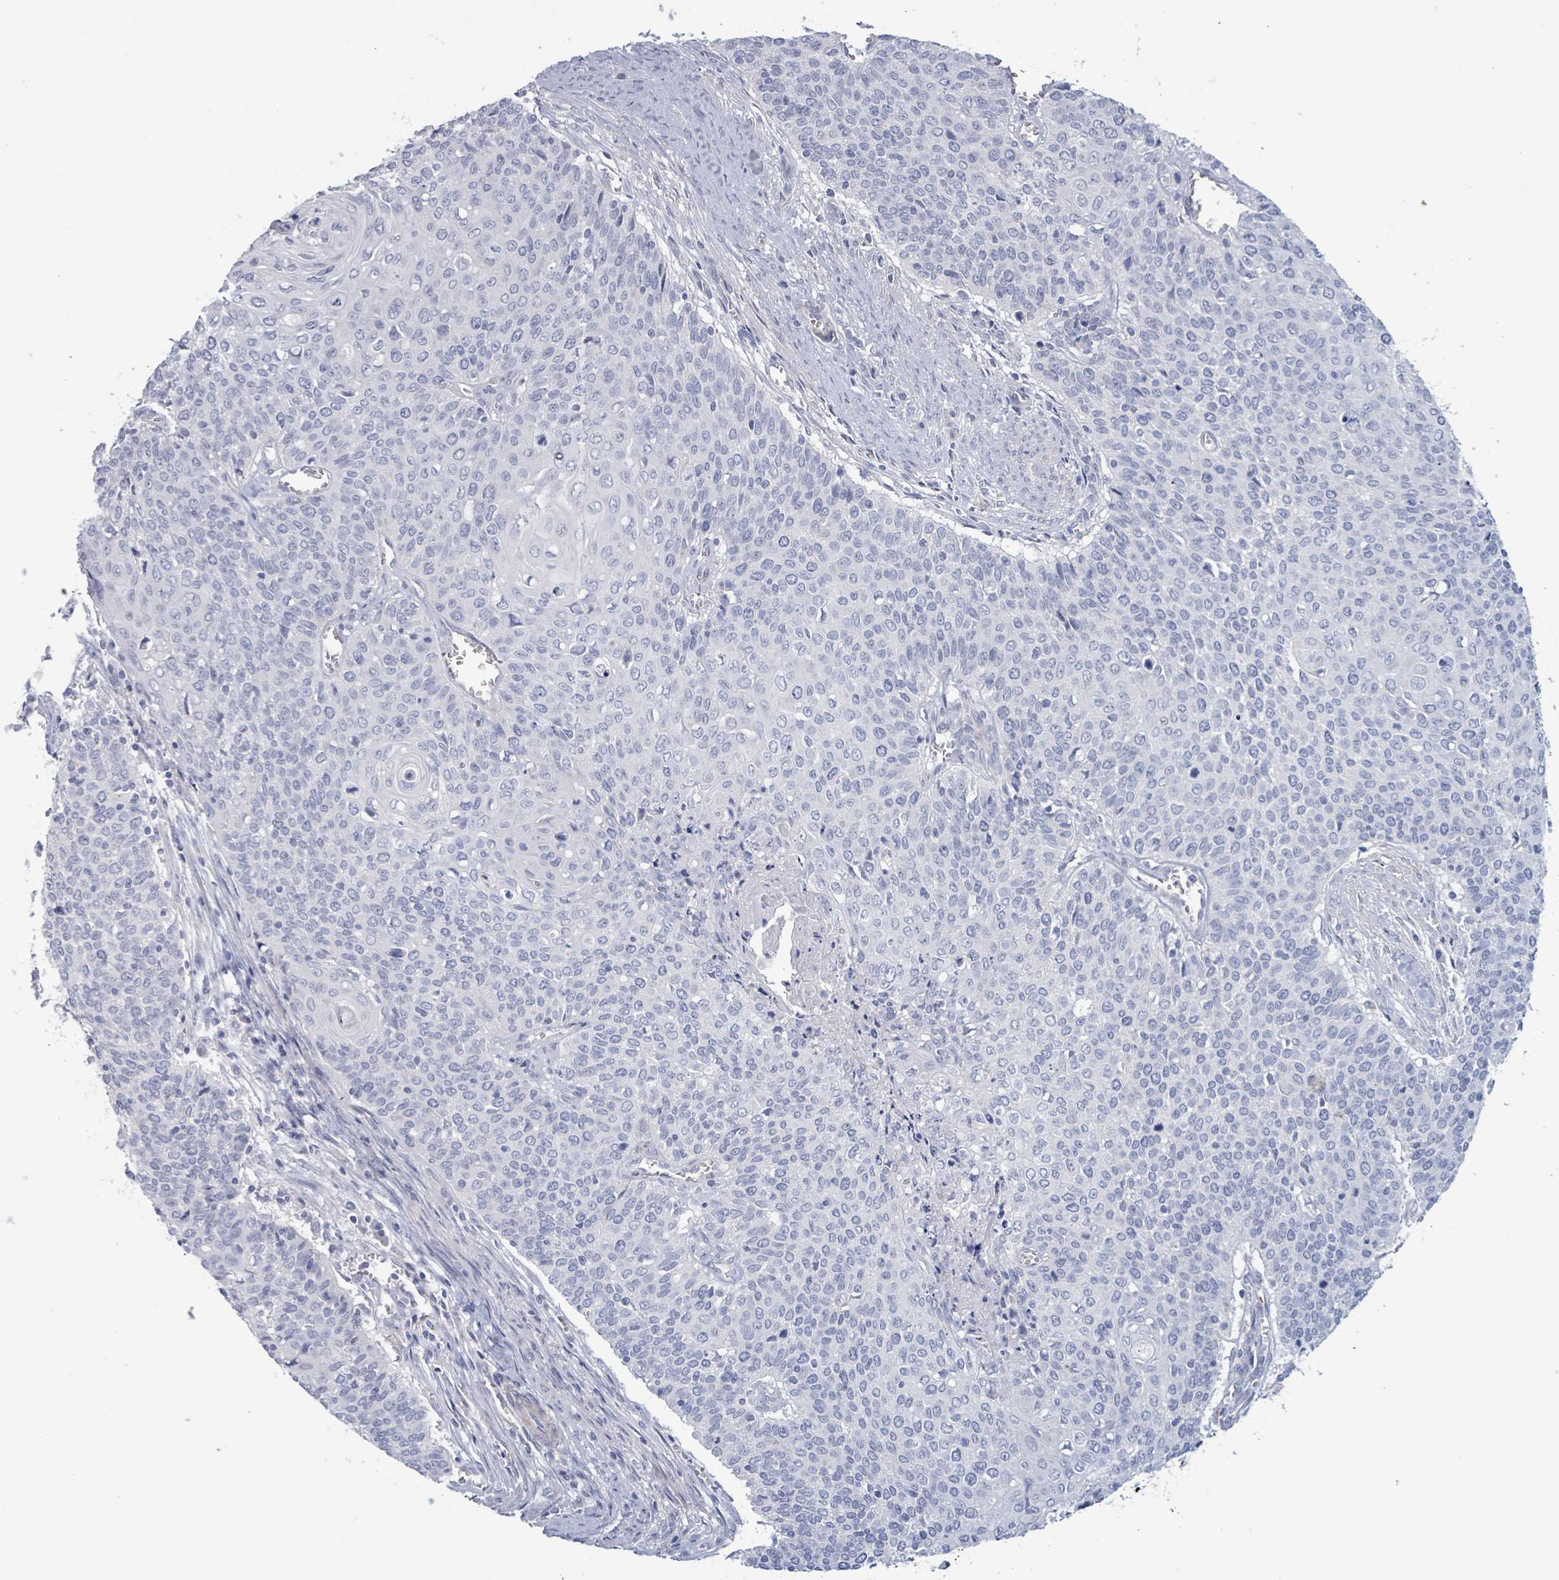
{"staining": {"intensity": "negative", "quantity": "none", "location": "none"}, "tissue": "cervical cancer", "cell_type": "Tumor cells", "image_type": "cancer", "snomed": [{"axis": "morphology", "description": "Squamous cell carcinoma, NOS"}, {"axis": "topography", "description": "Cervix"}], "caption": "Tumor cells show no significant protein positivity in squamous cell carcinoma (cervical).", "gene": "PKLR", "patient": {"sex": "female", "age": 39}}